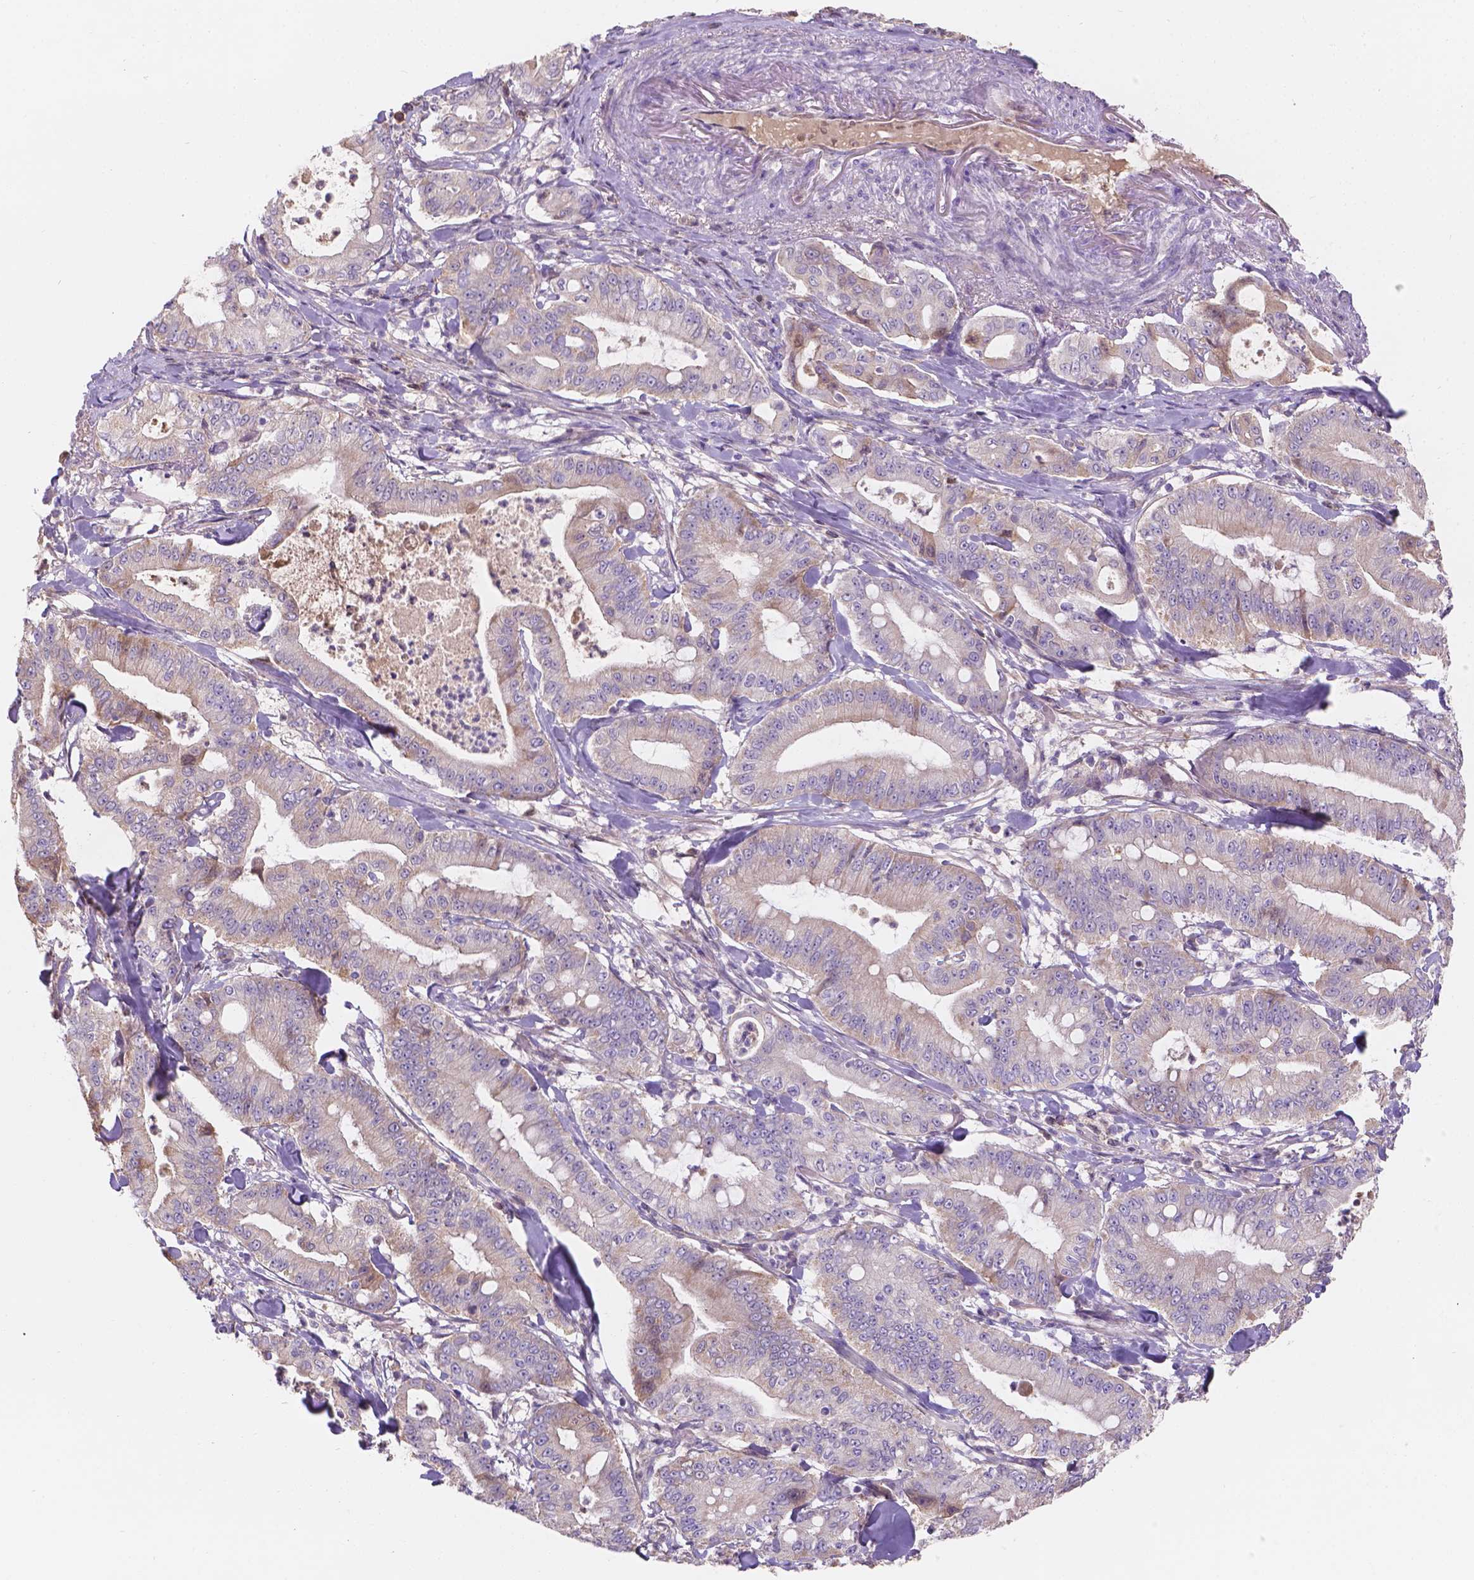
{"staining": {"intensity": "moderate", "quantity": "25%-75%", "location": "cytoplasmic/membranous"}, "tissue": "pancreatic cancer", "cell_type": "Tumor cells", "image_type": "cancer", "snomed": [{"axis": "morphology", "description": "Adenocarcinoma, NOS"}, {"axis": "topography", "description": "Pancreas"}], "caption": "A micrograph of human adenocarcinoma (pancreatic) stained for a protein exhibits moderate cytoplasmic/membranous brown staining in tumor cells. The staining was performed using DAB (3,3'-diaminobenzidine), with brown indicating positive protein expression. Nuclei are stained blue with hematoxylin.", "gene": "CDK10", "patient": {"sex": "male", "age": 71}}